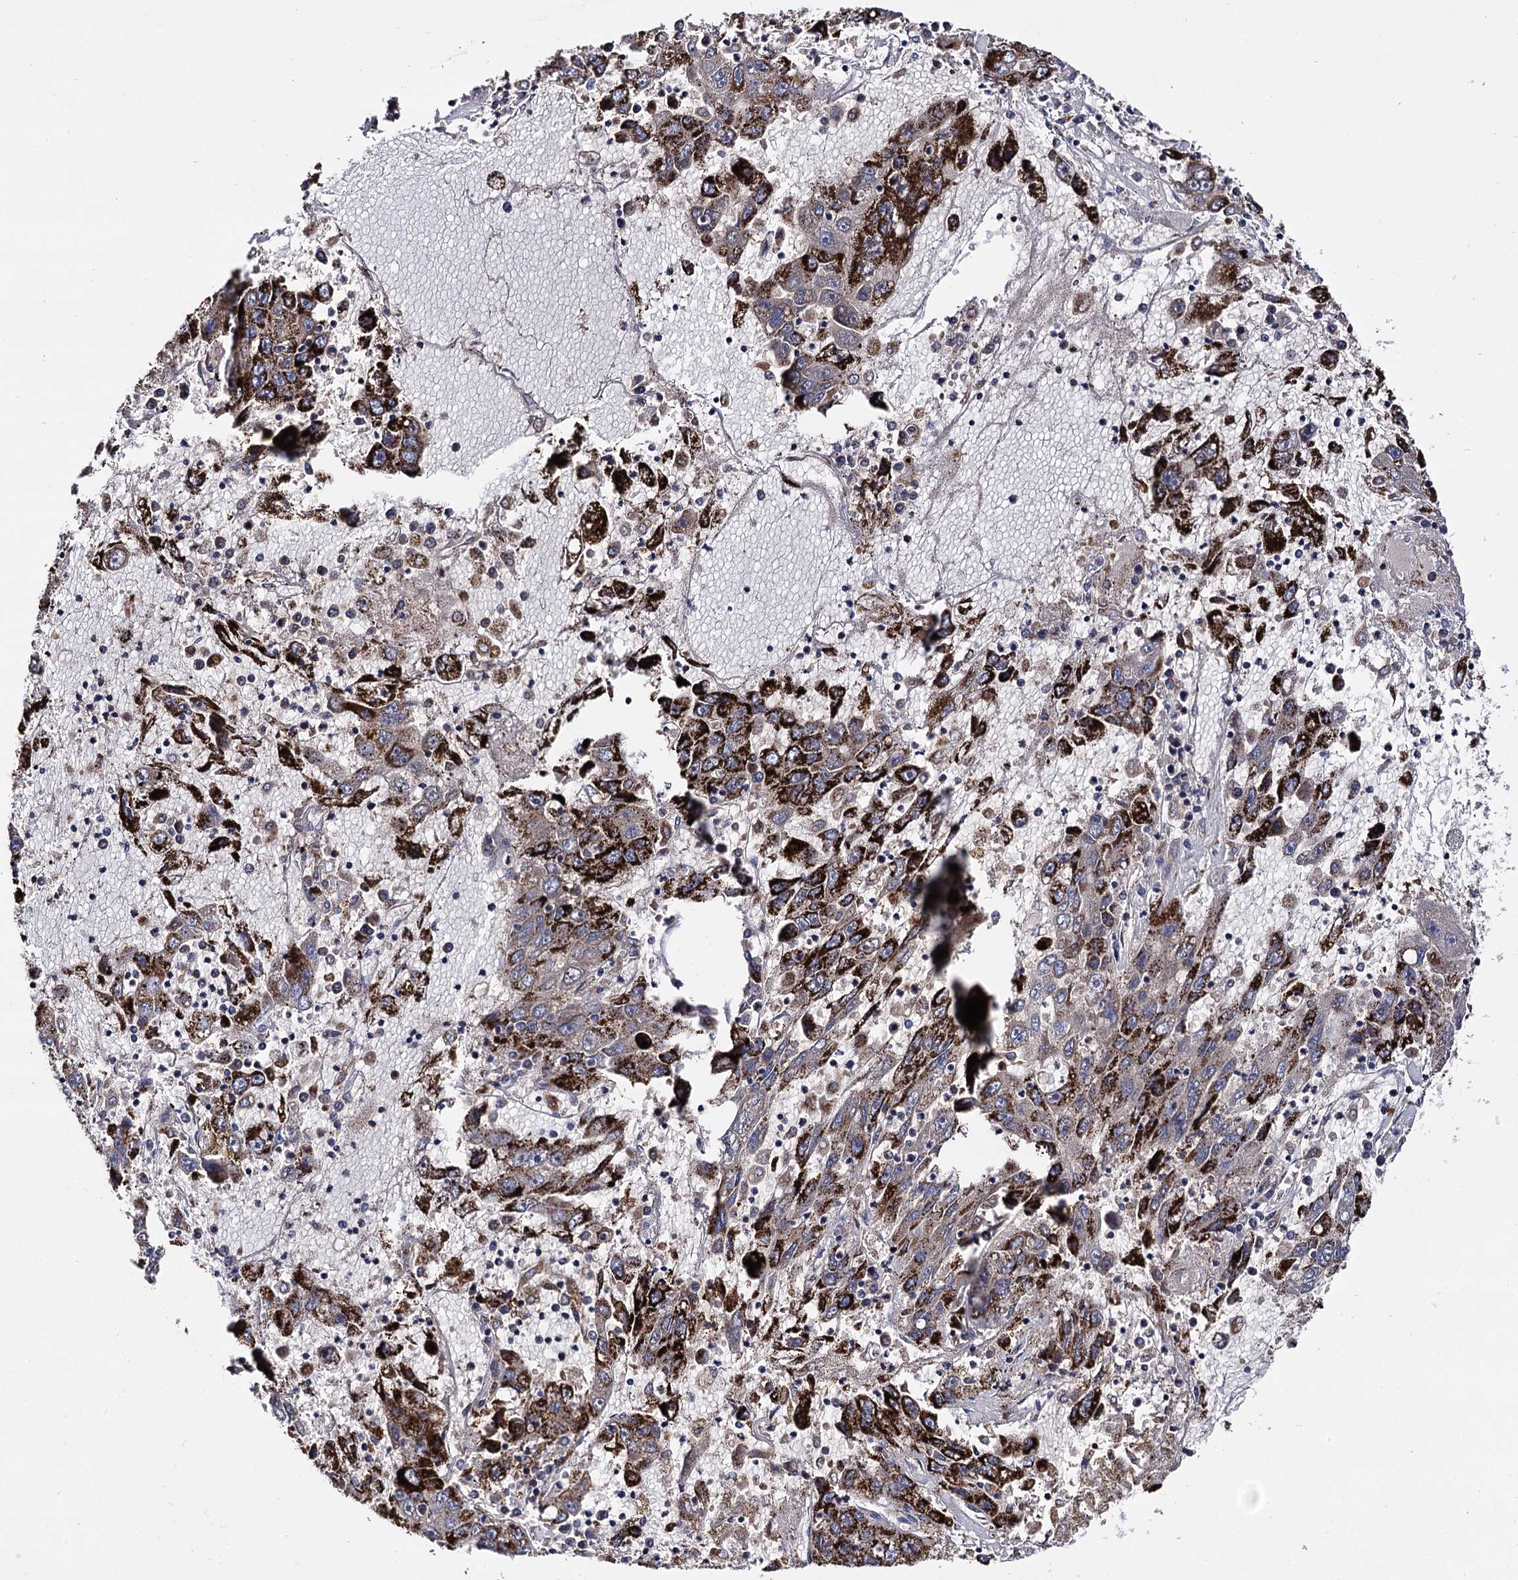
{"staining": {"intensity": "strong", "quantity": ">75%", "location": "cytoplasmic/membranous"}, "tissue": "liver cancer", "cell_type": "Tumor cells", "image_type": "cancer", "snomed": [{"axis": "morphology", "description": "Carcinoma, Hepatocellular, NOS"}, {"axis": "topography", "description": "Liver"}], "caption": "Strong cytoplasmic/membranous positivity for a protein is identified in approximately >75% of tumor cells of liver cancer (hepatocellular carcinoma) using IHC.", "gene": "IQCH", "patient": {"sex": "male", "age": 49}}